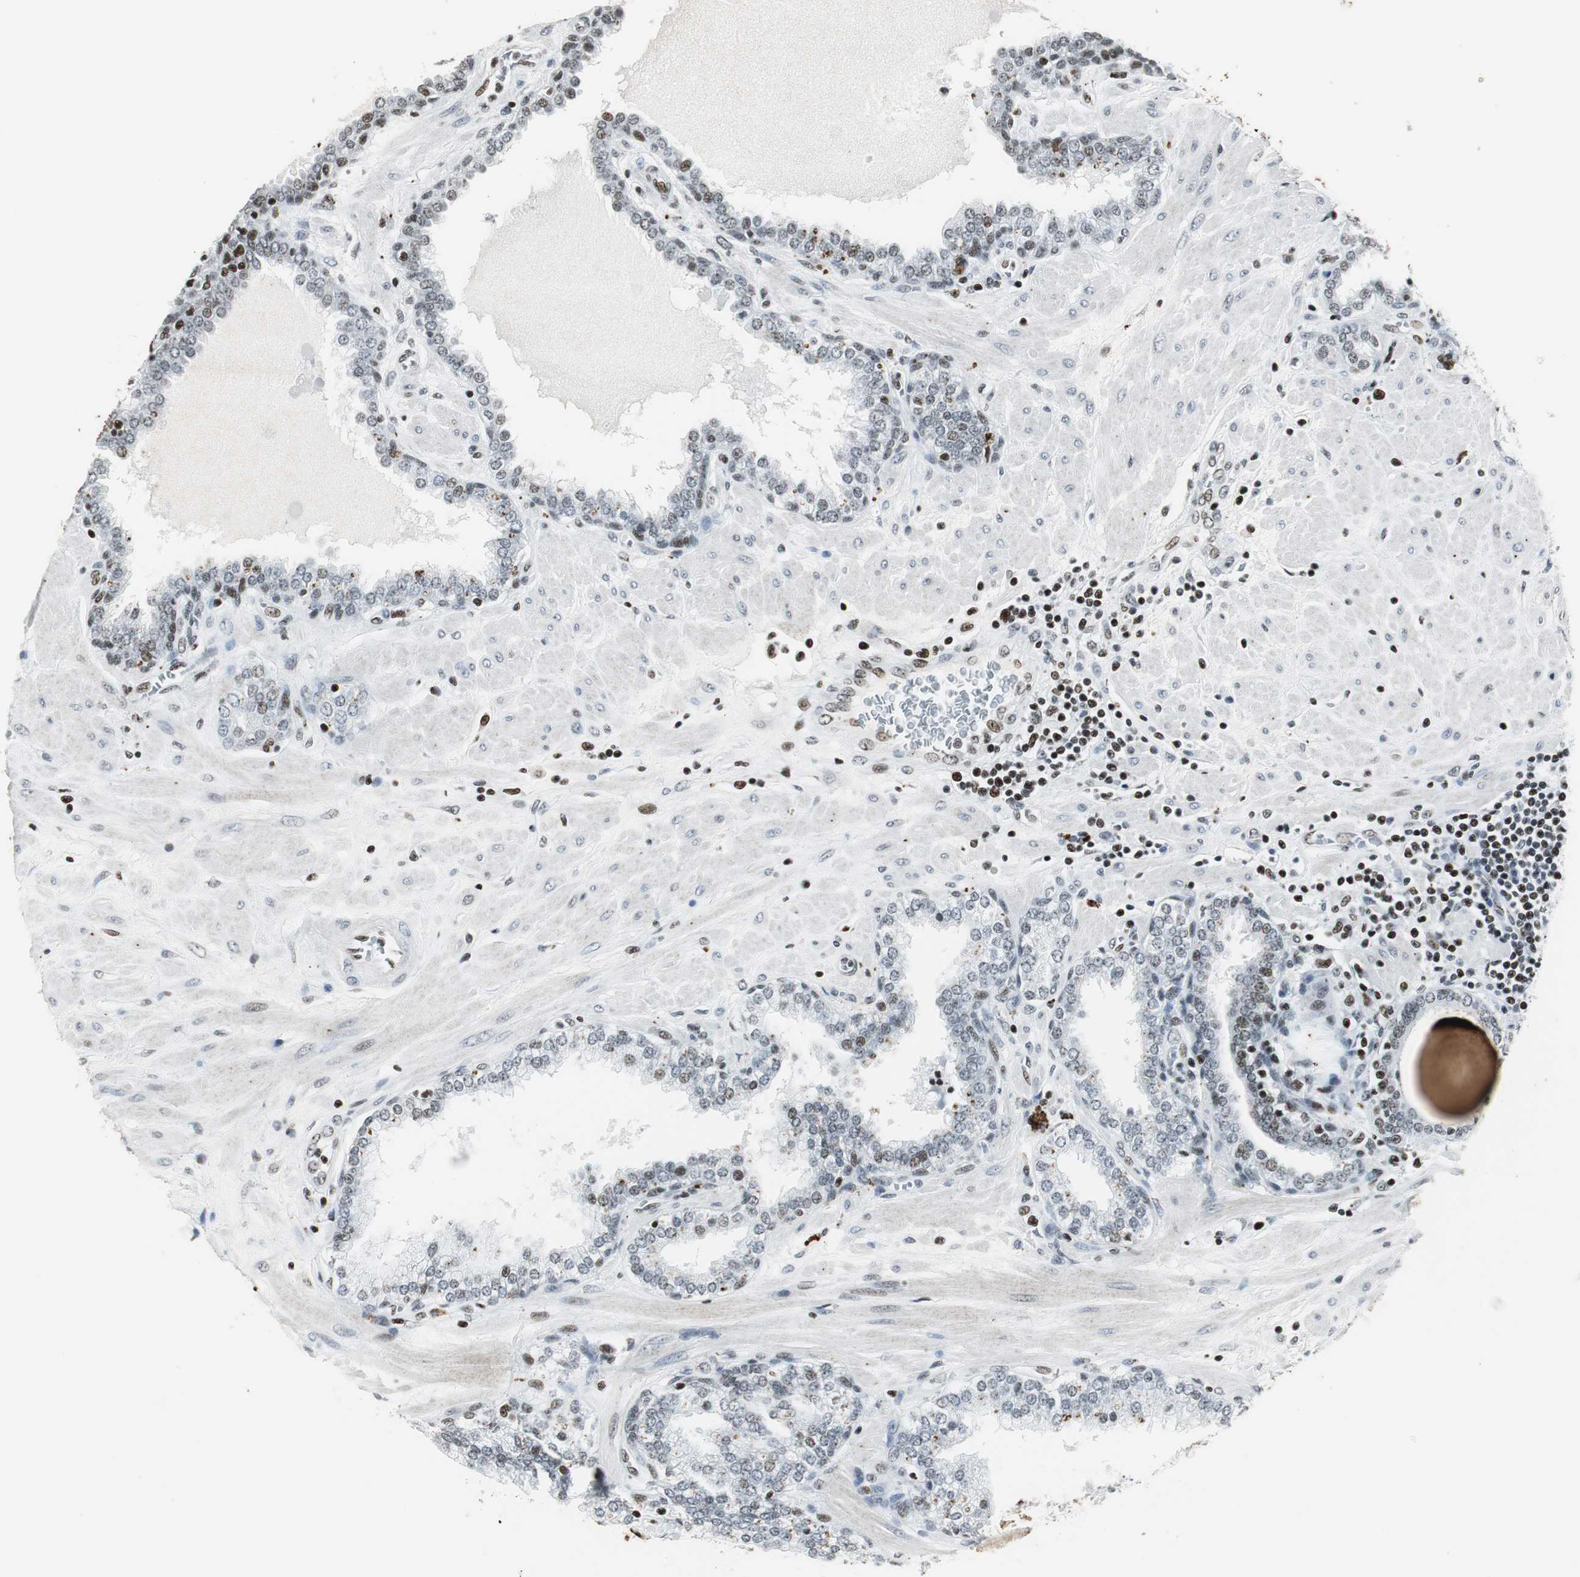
{"staining": {"intensity": "weak", "quantity": "25%-75%", "location": "nuclear"}, "tissue": "prostate", "cell_type": "Glandular cells", "image_type": "normal", "snomed": [{"axis": "morphology", "description": "Normal tissue, NOS"}, {"axis": "topography", "description": "Prostate"}], "caption": "Immunohistochemistry image of benign prostate: prostate stained using immunohistochemistry displays low levels of weak protein expression localized specifically in the nuclear of glandular cells, appearing as a nuclear brown color.", "gene": "RBBP4", "patient": {"sex": "male", "age": 51}}